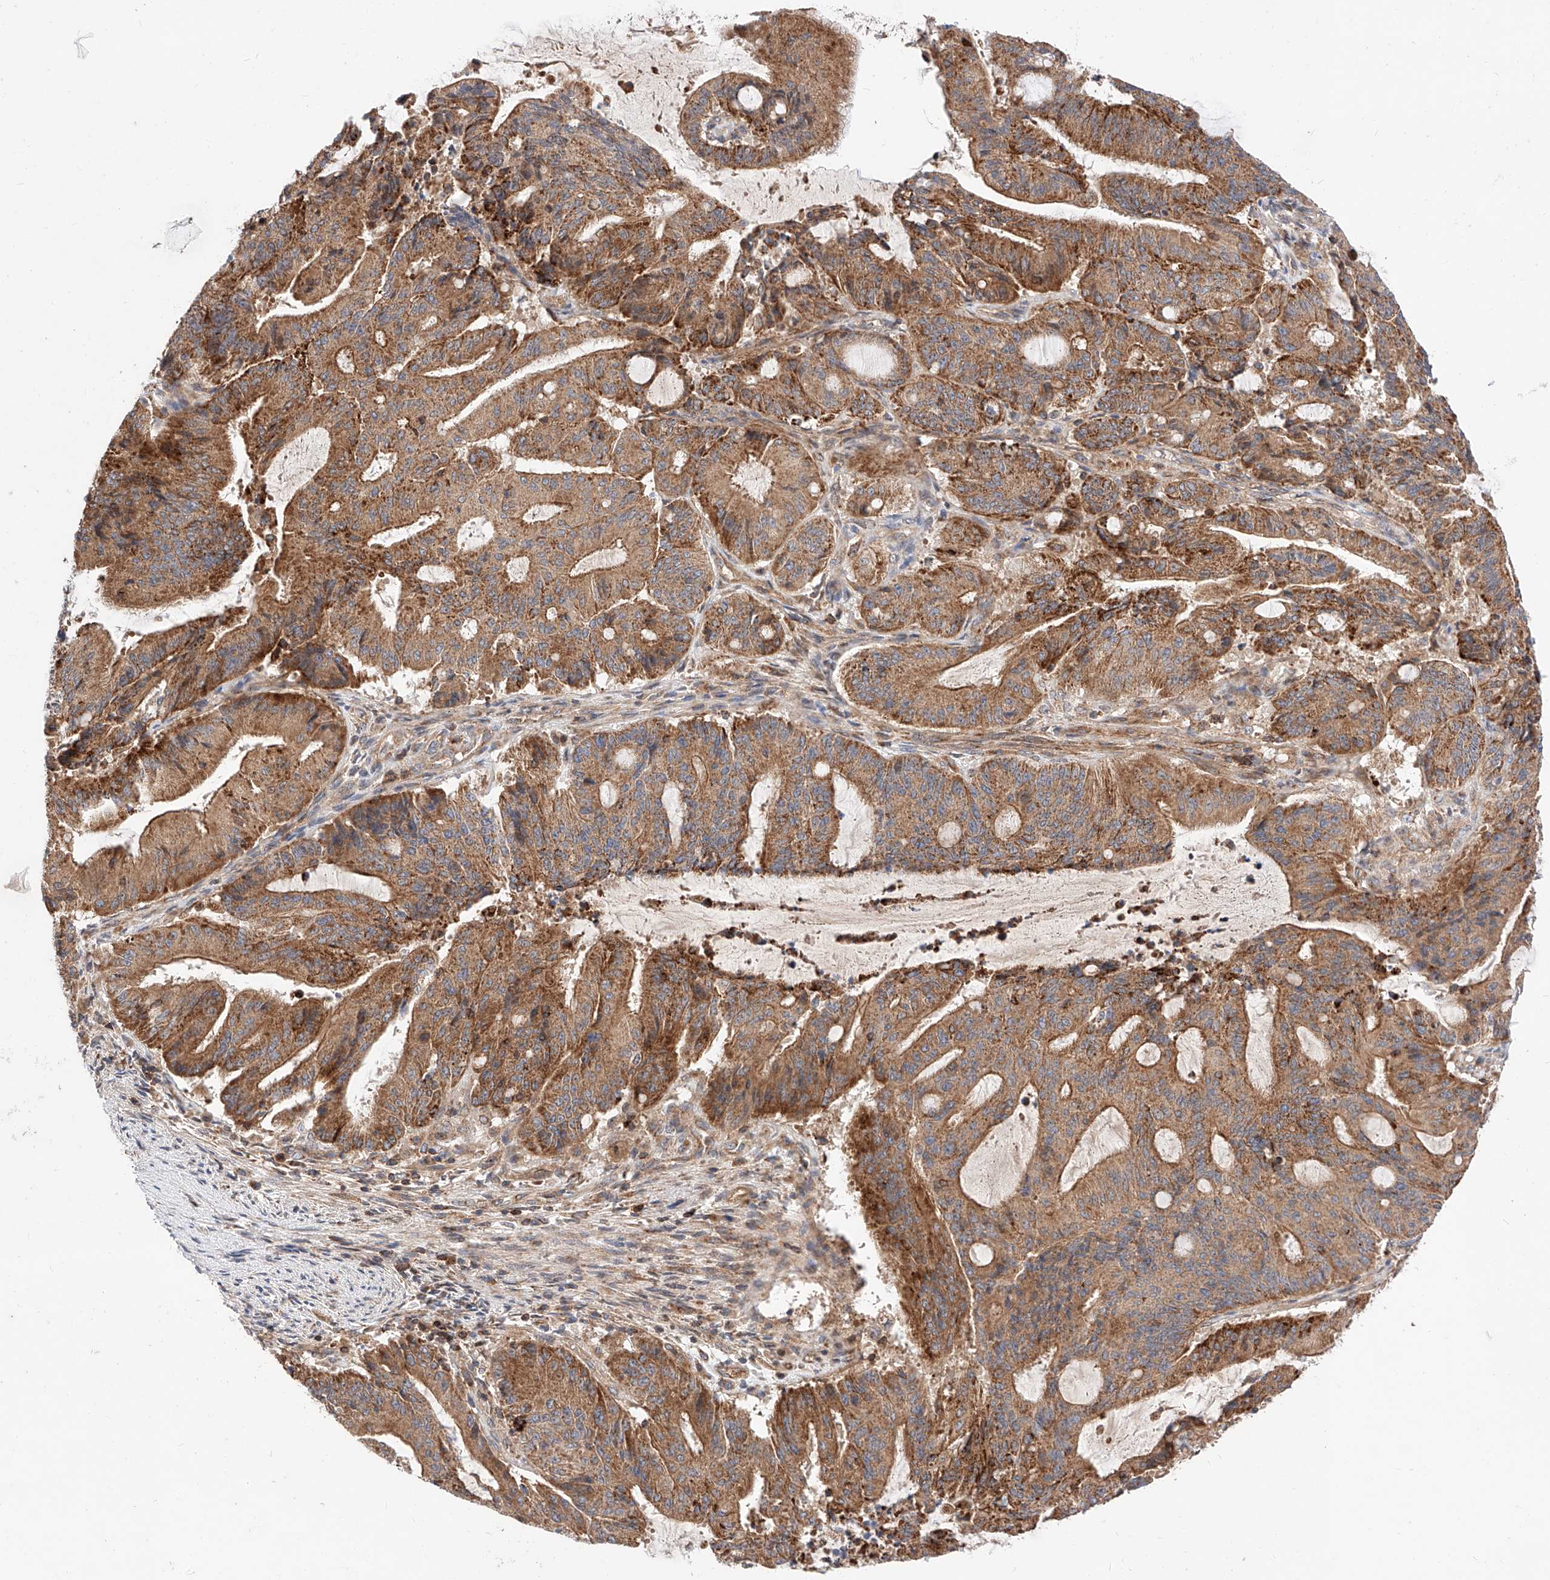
{"staining": {"intensity": "moderate", "quantity": ">75%", "location": "cytoplasmic/membranous"}, "tissue": "liver cancer", "cell_type": "Tumor cells", "image_type": "cancer", "snomed": [{"axis": "morphology", "description": "Normal tissue, NOS"}, {"axis": "morphology", "description": "Cholangiocarcinoma"}, {"axis": "topography", "description": "Liver"}, {"axis": "topography", "description": "Peripheral nerve tissue"}], "caption": "This is a micrograph of immunohistochemistry staining of liver cancer, which shows moderate staining in the cytoplasmic/membranous of tumor cells.", "gene": "NR1D1", "patient": {"sex": "female", "age": 73}}